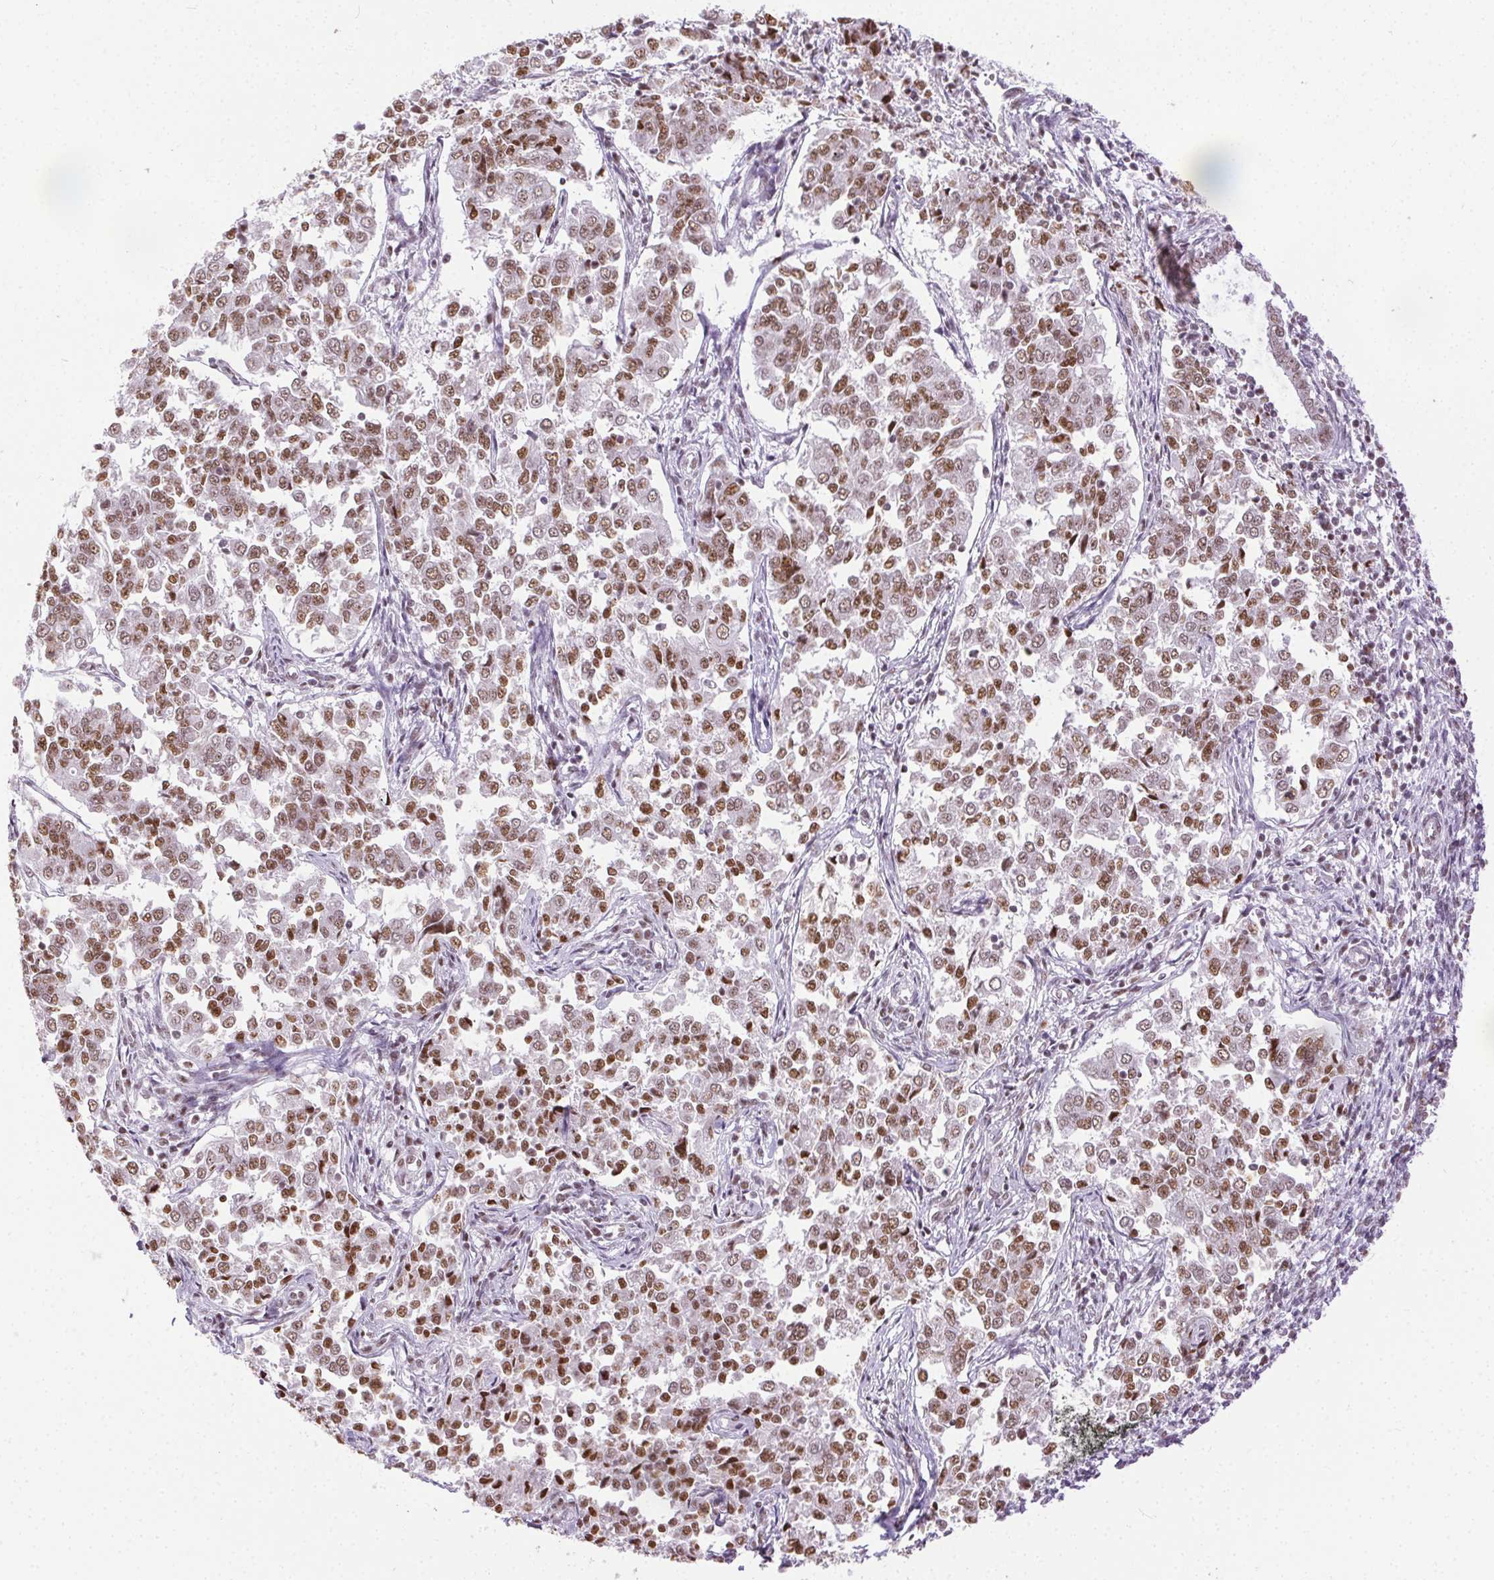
{"staining": {"intensity": "moderate", "quantity": ">75%", "location": "nuclear"}, "tissue": "endometrial cancer", "cell_type": "Tumor cells", "image_type": "cancer", "snomed": [{"axis": "morphology", "description": "Adenocarcinoma, NOS"}, {"axis": "topography", "description": "Endometrium"}], "caption": "Protein expression analysis of human adenocarcinoma (endometrial) reveals moderate nuclear positivity in about >75% of tumor cells.", "gene": "TRA2B", "patient": {"sex": "female", "age": 43}}